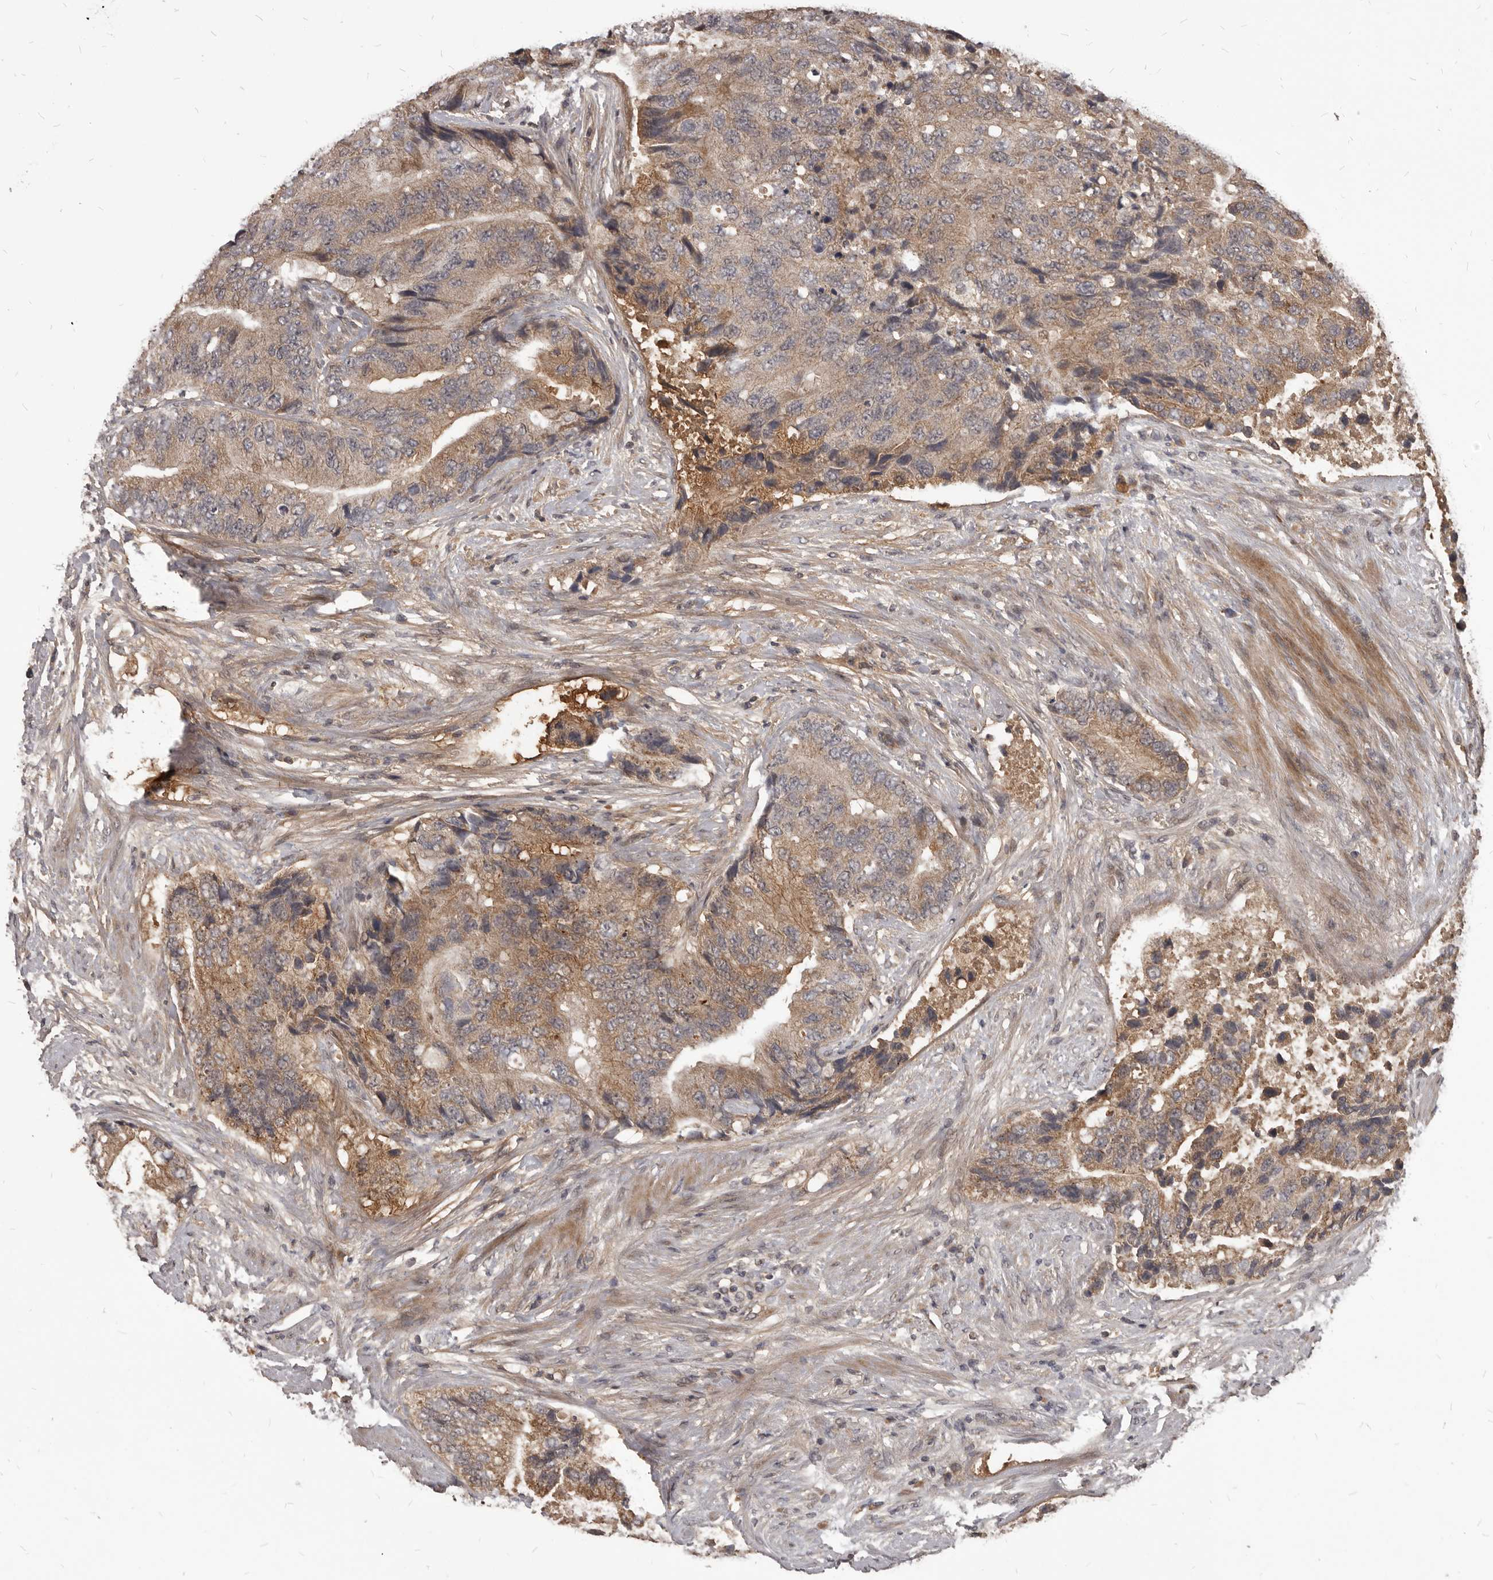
{"staining": {"intensity": "moderate", "quantity": ">75%", "location": "cytoplasmic/membranous"}, "tissue": "prostate cancer", "cell_type": "Tumor cells", "image_type": "cancer", "snomed": [{"axis": "morphology", "description": "Adenocarcinoma, High grade"}, {"axis": "topography", "description": "Prostate"}], "caption": "Immunohistochemical staining of prostate cancer demonstrates medium levels of moderate cytoplasmic/membranous positivity in approximately >75% of tumor cells. The protein is stained brown, and the nuclei are stained in blue (DAB (3,3'-diaminobenzidine) IHC with brightfield microscopy, high magnification).", "gene": "GABPB2", "patient": {"sex": "male", "age": 70}}